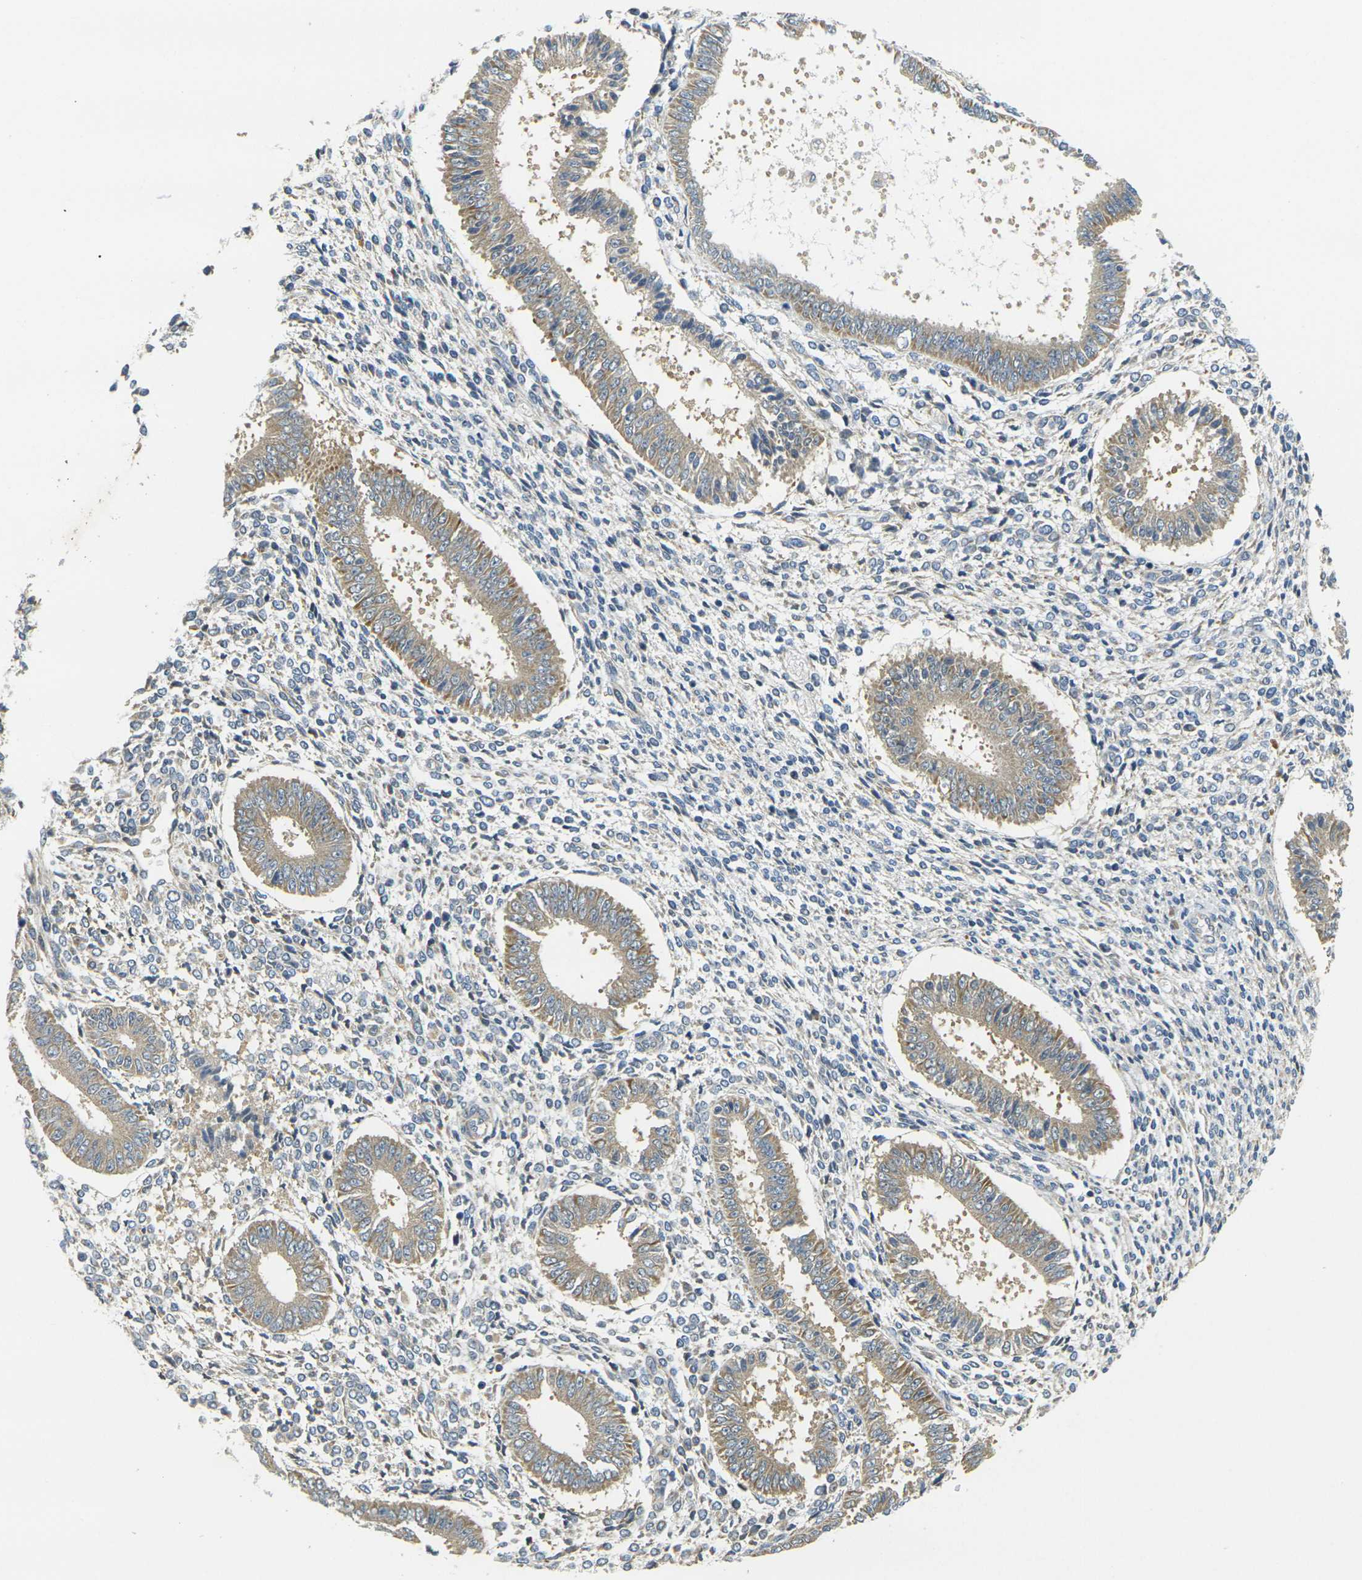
{"staining": {"intensity": "weak", "quantity": "<25%", "location": "cytoplasmic/membranous"}, "tissue": "endometrium", "cell_type": "Cells in endometrial stroma", "image_type": "normal", "snomed": [{"axis": "morphology", "description": "Normal tissue, NOS"}, {"axis": "topography", "description": "Endometrium"}], "caption": "IHC histopathology image of benign endometrium: endometrium stained with DAB exhibits no significant protein expression in cells in endometrial stroma.", "gene": "MINAR2", "patient": {"sex": "female", "age": 35}}